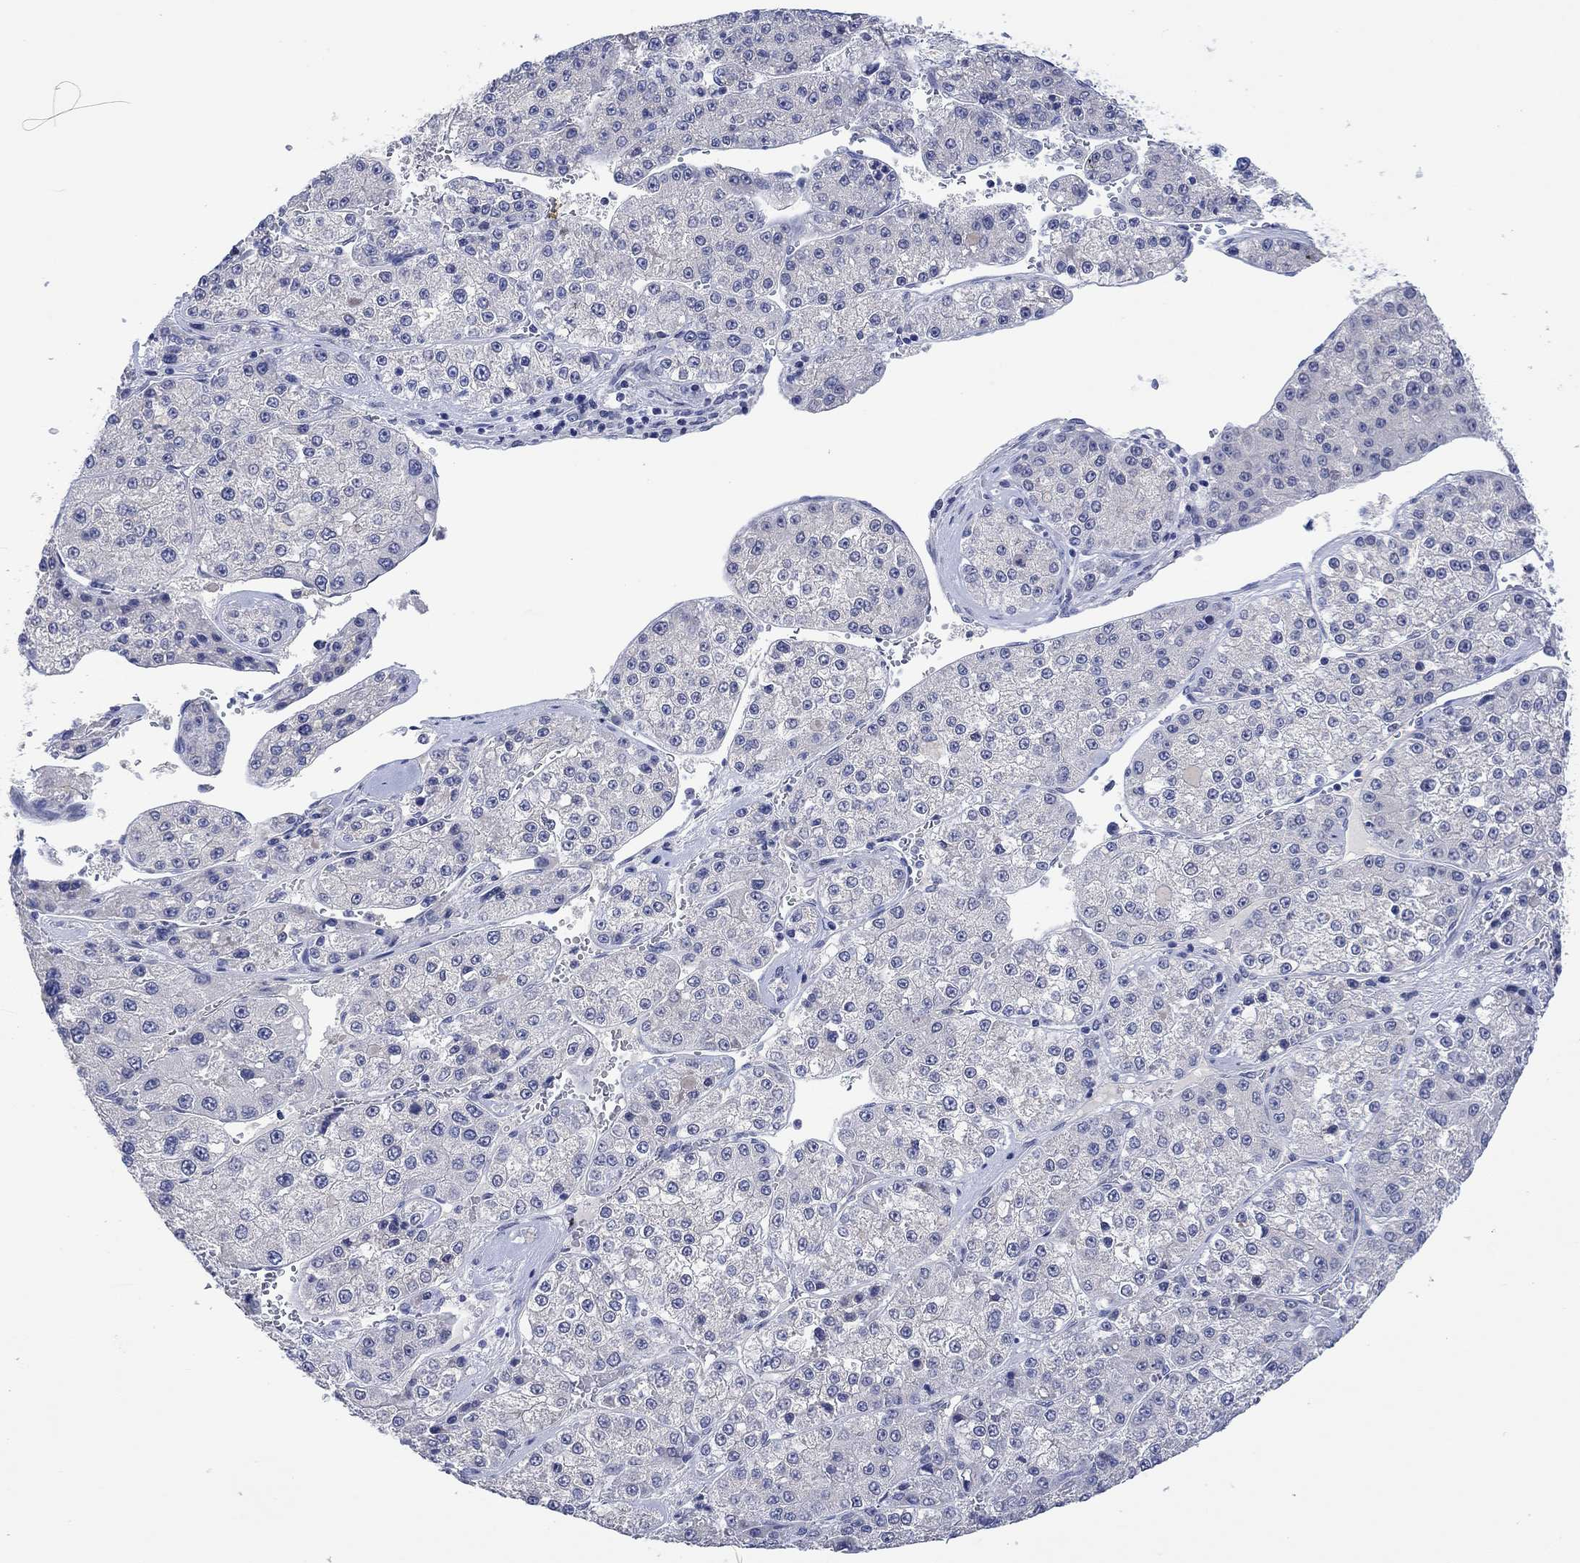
{"staining": {"intensity": "negative", "quantity": "none", "location": "none"}, "tissue": "liver cancer", "cell_type": "Tumor cells", "image_type": "cancer", "snomed": [{"axis": "morphology", "description": "Carcinoma, Hepatocellular, NOS"}, {"axis": "topography", "description": "Liver"}], "caption": "Image shows no protein expression in tumor cells of liver cancer (hepatocellular carcinoma) tissue.", "gene": "DLK1", "patient": {"sex": "female", "age": 73}}